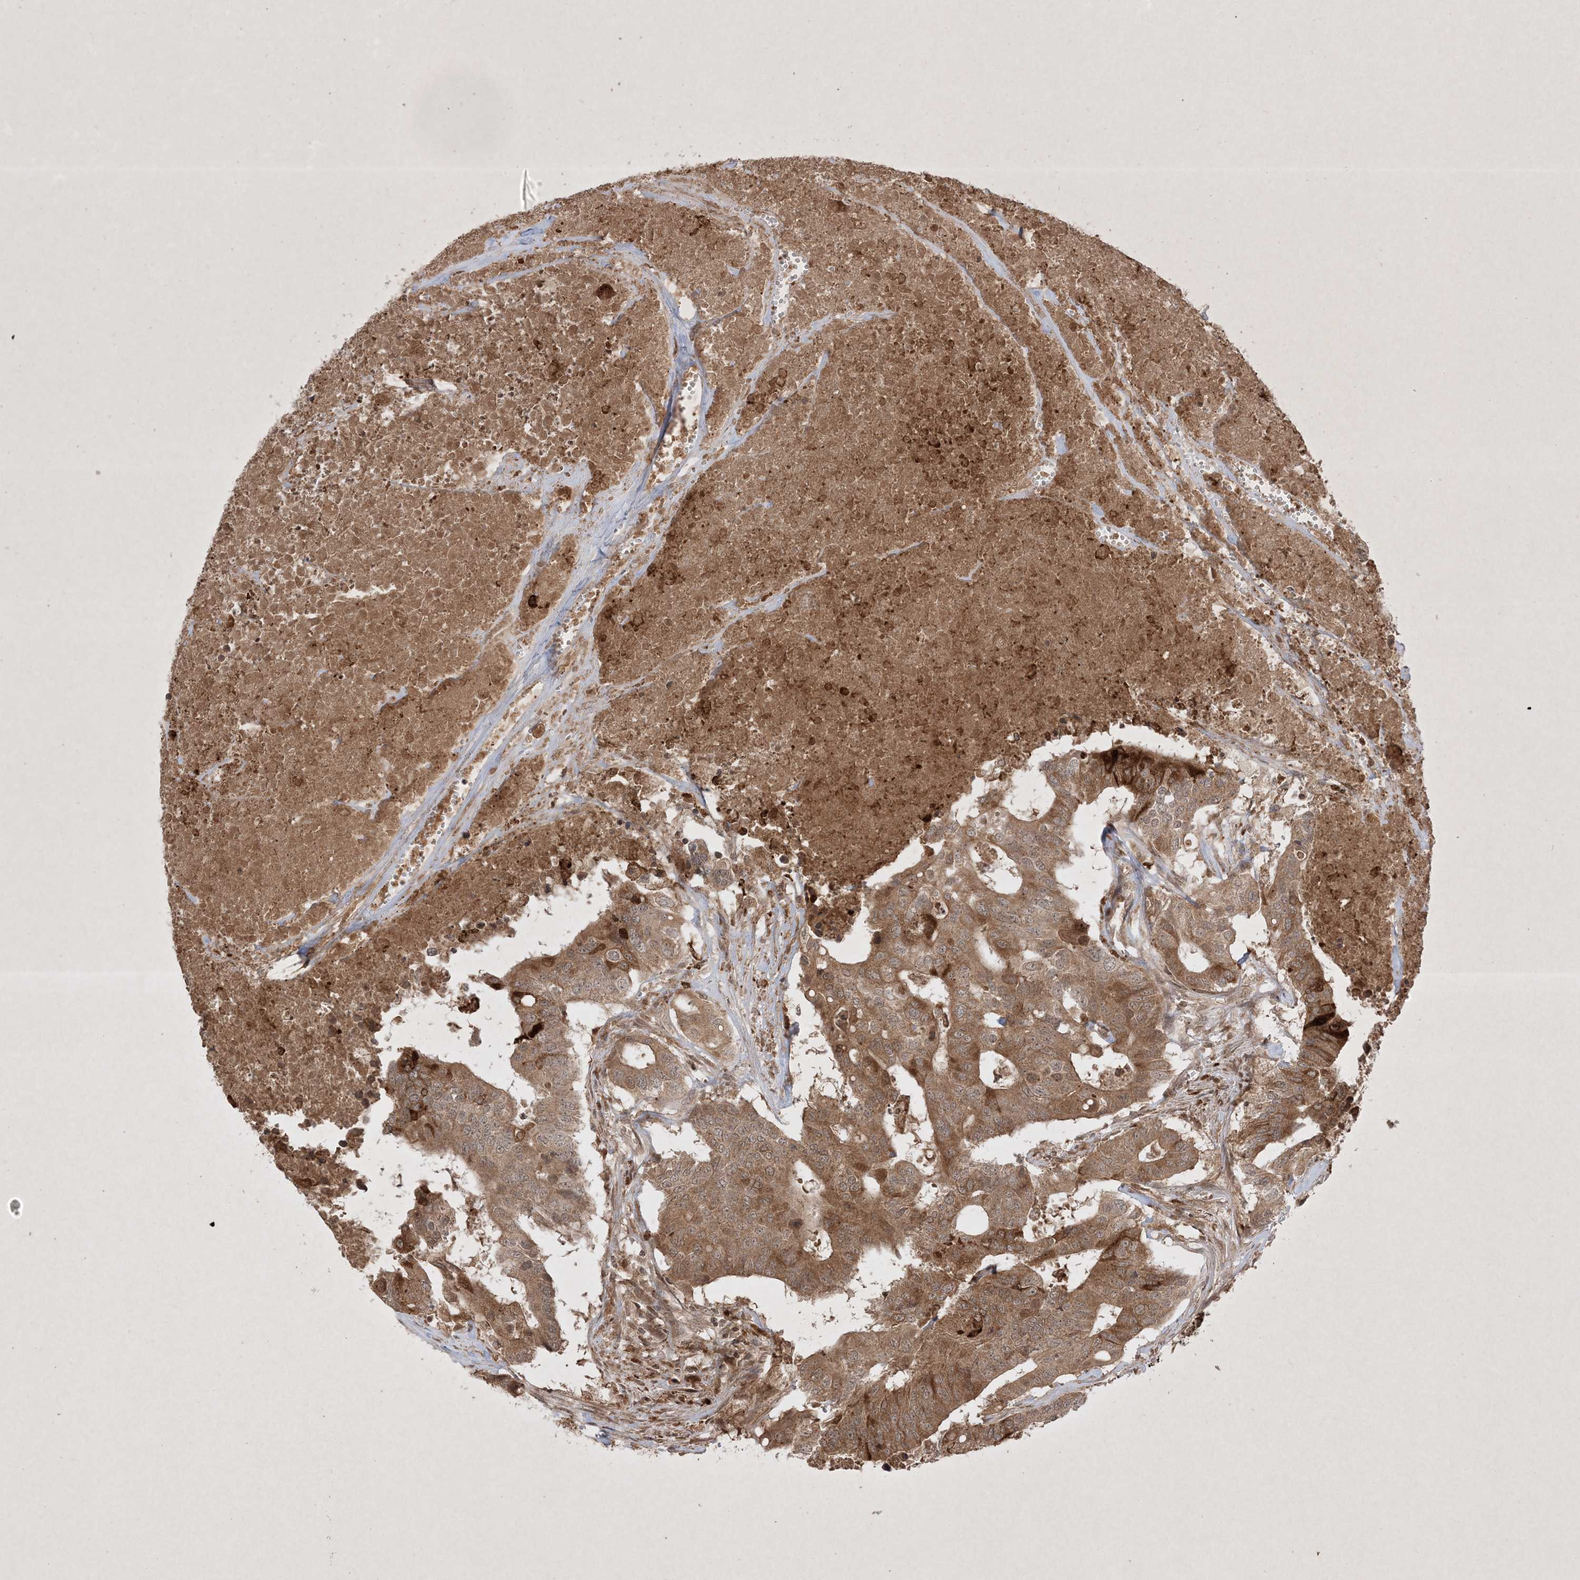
{"staining": {"intensity": "moderate", "quantity": ">75%", "location": "cytoplasmic/membranous"}, "tissue": "colorectal cancer", "cell_type": "Tumor cells", "image_type": "cancer", "snomed": [{"axis": "morphology", "description": "Adenocarcinoma, NOS"}, {"axis": "topography", "description": "Colon"}], "caption": "Immunohistochemical staining of human adenocarcinoma (colorectal) displays medium levels of moderate cytoplasmic/membranous expression in approximately >75% of tumor cells.", "gene": "PTK6", "patient": {"sex": "male", "age": 77}}